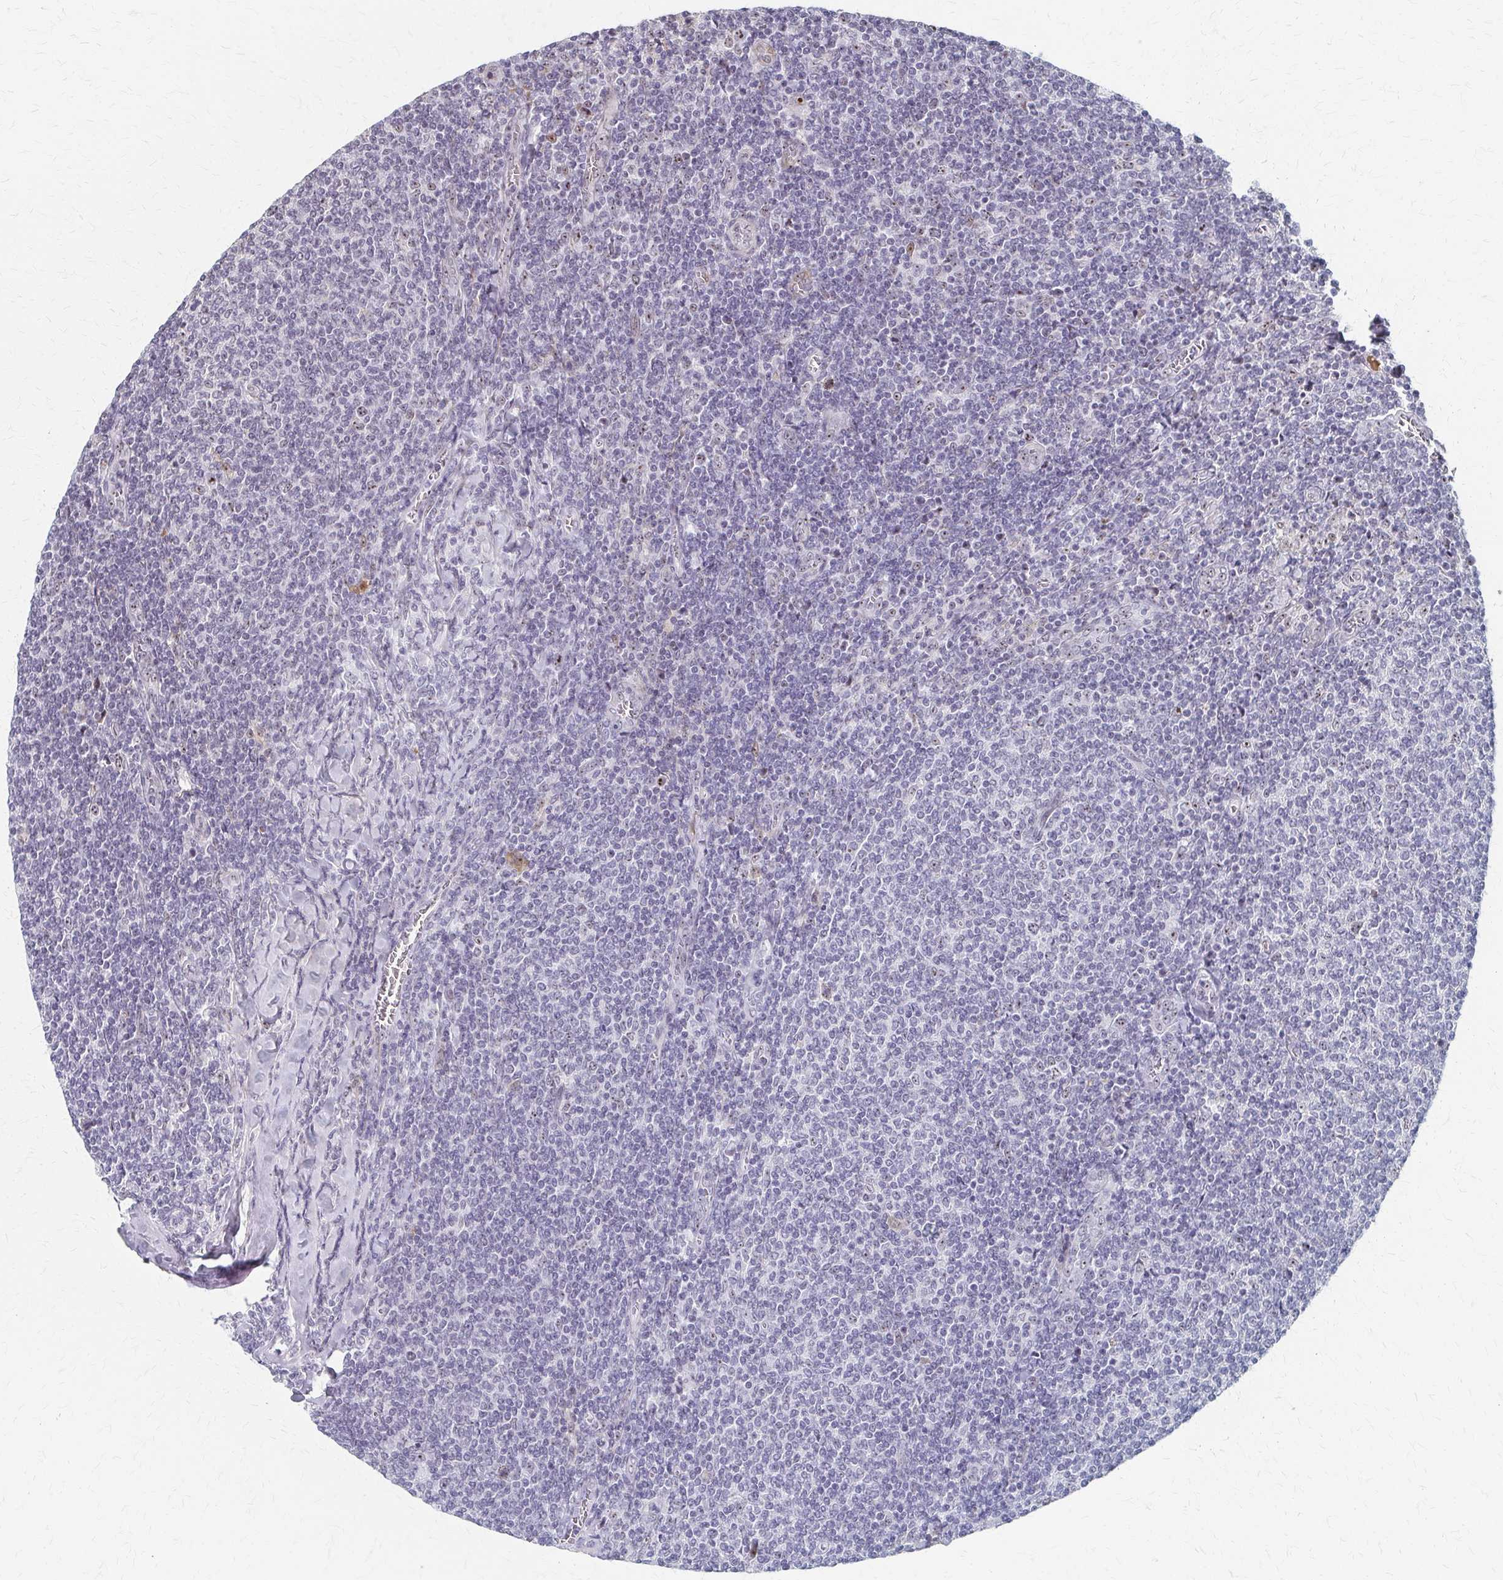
{"staining": {"intensity": "negative", "quantity": "none", "location": "none"}, "tissue": "lymphoma", "cell_type": "Tumor cells", "image_type": "cancer", "snomed": [{"axis": "morphology", "description": "Malignant lymphoma, non-Hodgkin's type, Low grade"}, {"axis": "topography", "description": "Lymph node"}], "caption": "Immunohistochemical staining of lymphoma demonstrates no significant staining in tumor cells.", "gene": "PES1", "patient": {"sex": "male", "age": 52}}